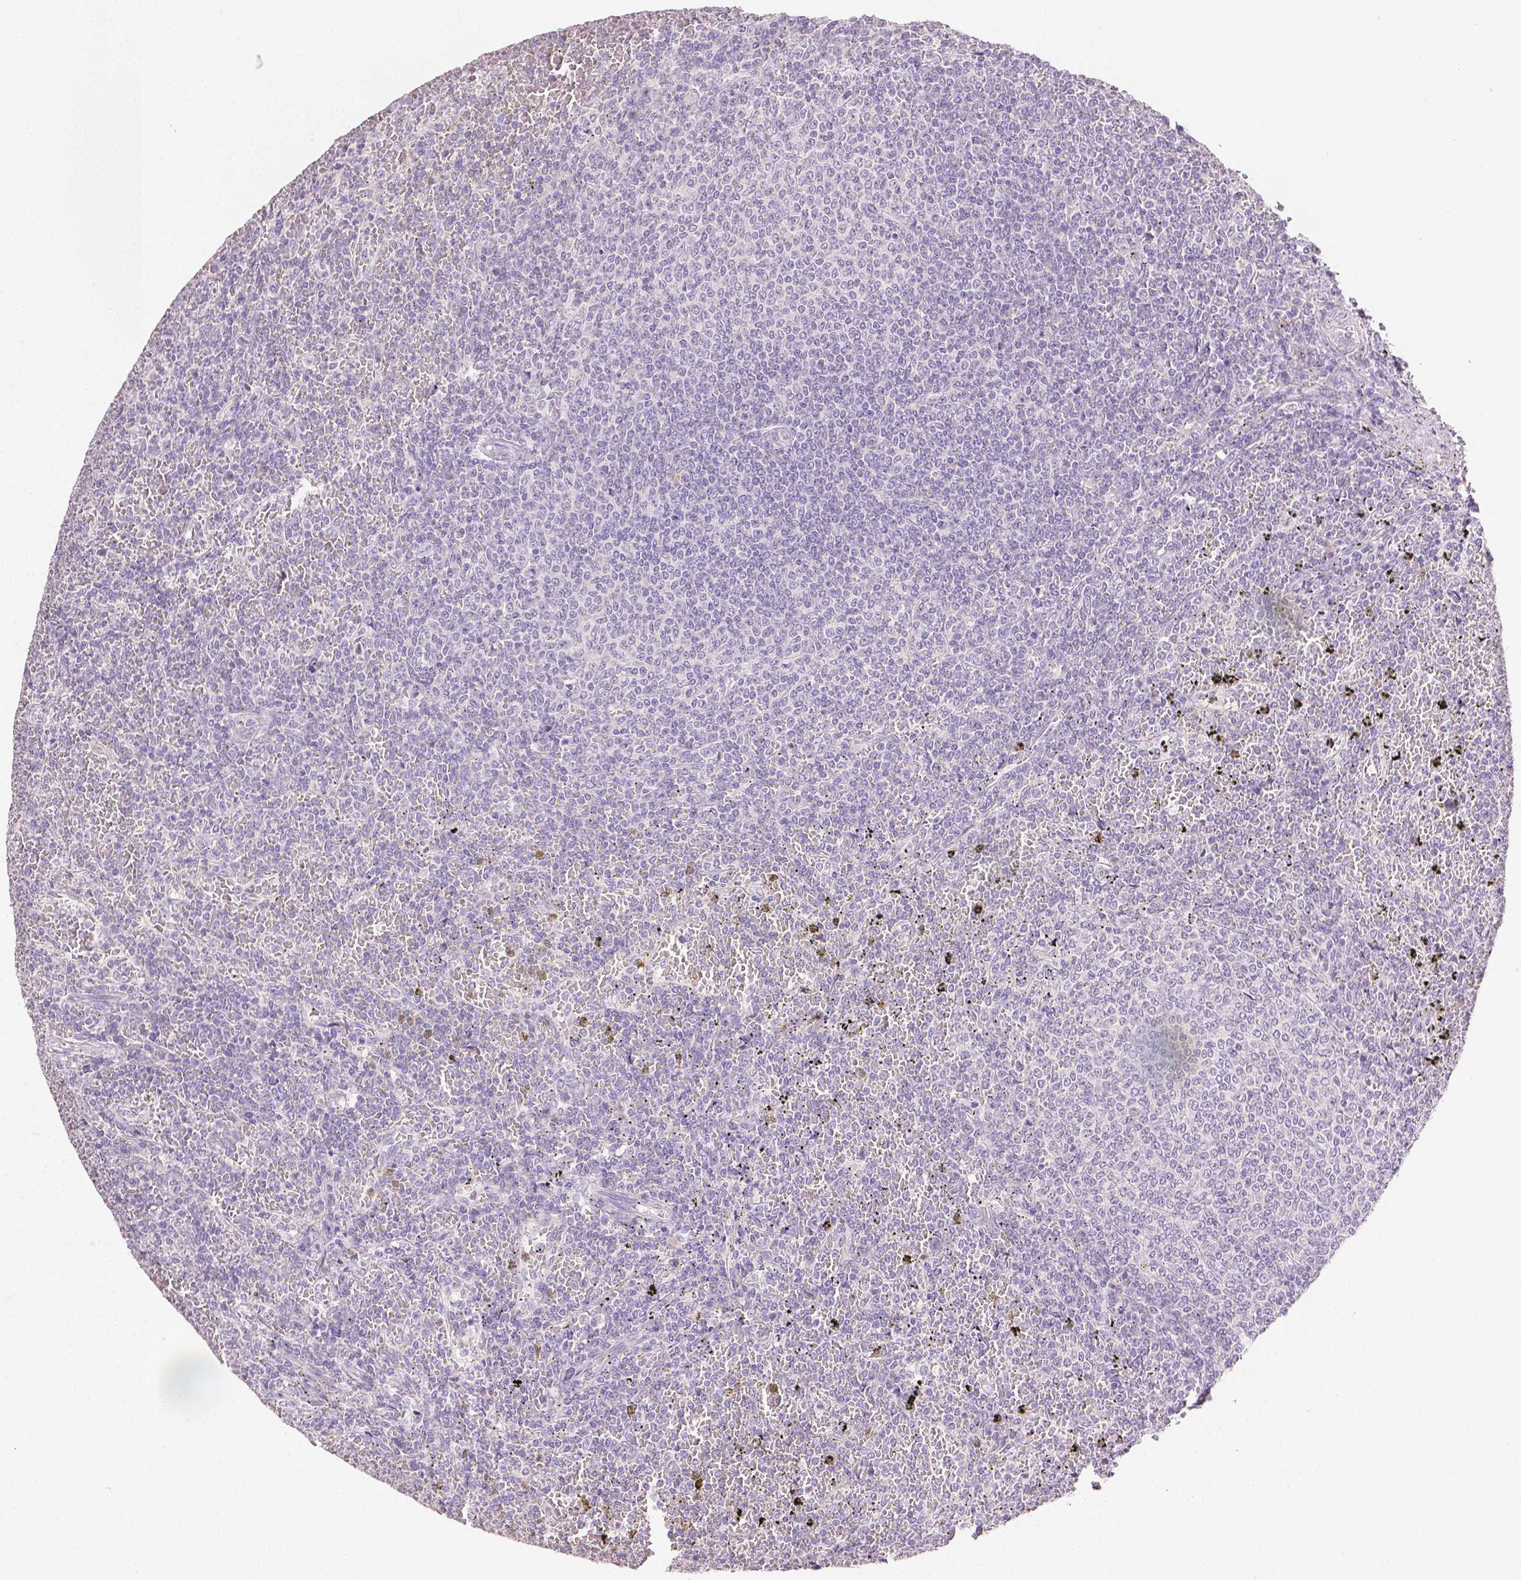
{"staining": {"intensity": "negative", "quantity": "none", "location": "none"}, "tissue": "lymphoma", "cell_type": "Tumor cells", "image_type": "cancer", "snomed": [{"axis": "morphology", "description": "Malignant lymphoma, non-Hodgkin's type, Low grade"}, {"axis": "topography", "description": "Spleen"}], "caption": "Micrograph shows no significant protein positivity in tumor cells of lymphoma.", "gene": "TGM1", "patient": {"sex": "female", "age": 77}}